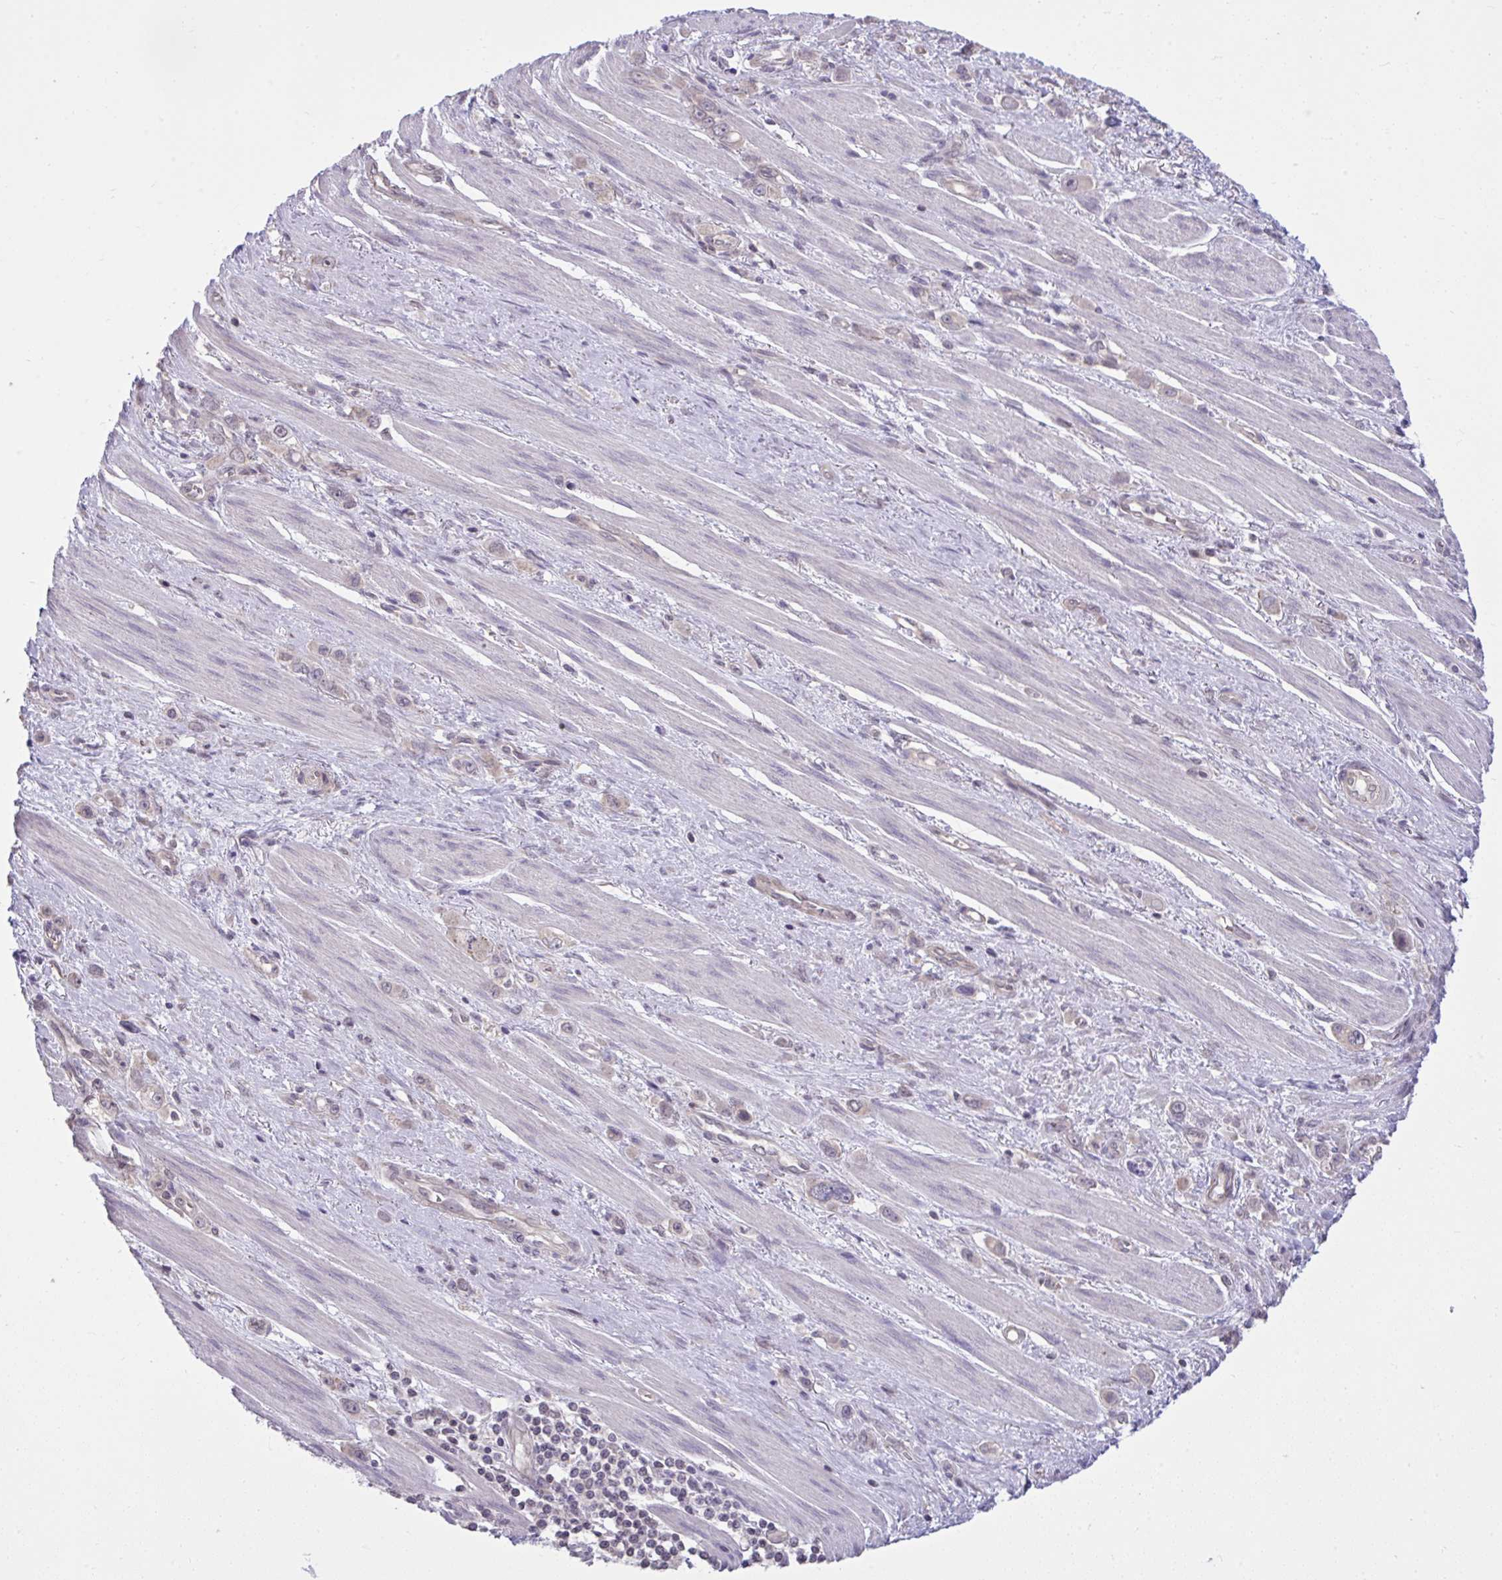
{"staining": {"intensity": "negative", "quantity": "none", "location": "none"}, "tissue": "stomach cancer", "cell_type": "Tumor cells", "image_type": "cancer", "snomed": [{"axis": "morphology", "description": "Adenocarcinoma, NOS"}, {"axis": "topography", "description": "Stomach, upper"}], "caption": "Immunohistochemical staining of adenocarcinoma (stomach) displays no significant expression in tumor cells.", "gene": "CYP20A1", "patient": {"sex": "male", "age": 75}}